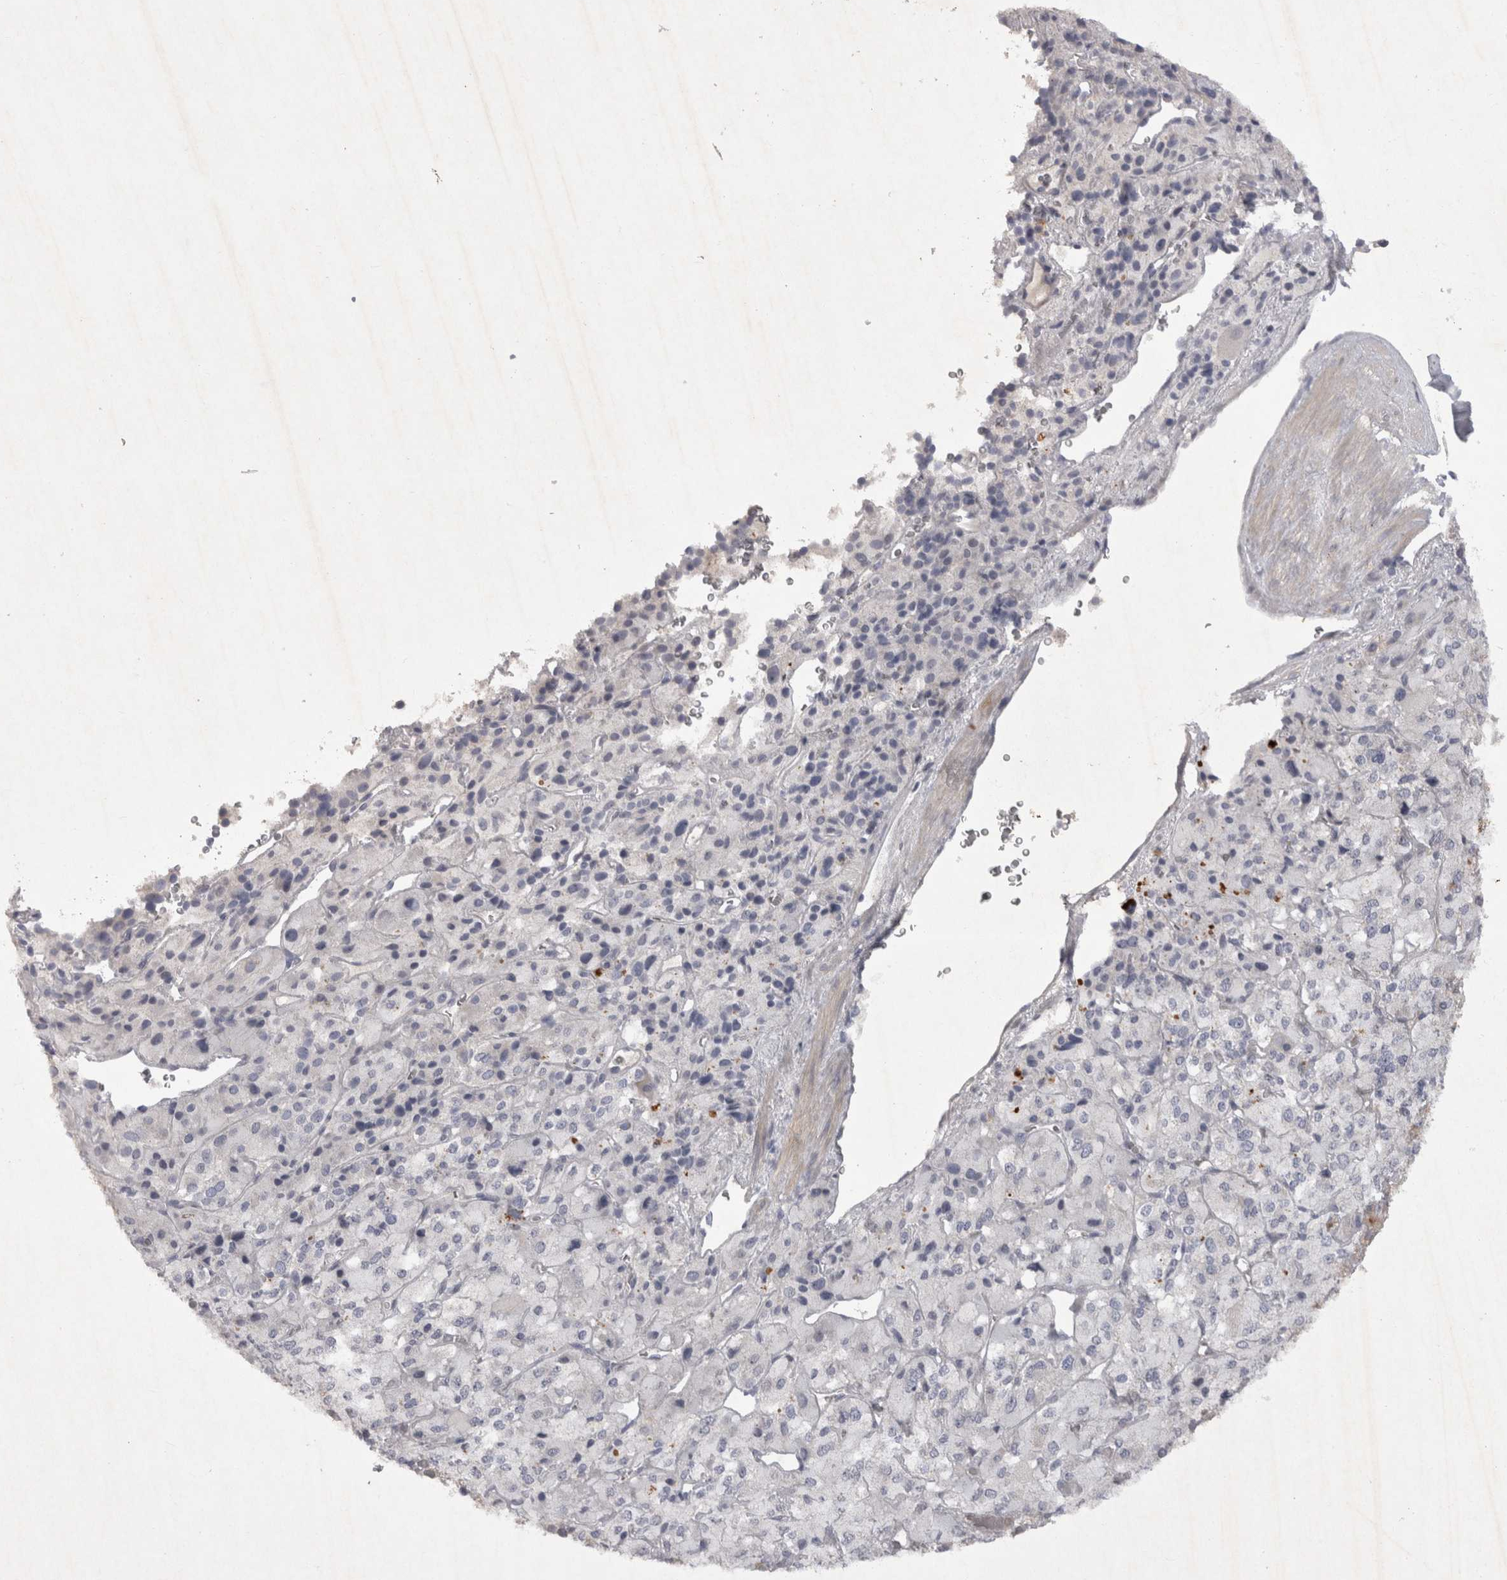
{"staining": {"intensity": "negative", "quantity": "none", "location": "none"}, "tissue": "adrenal gland", "cell_type": "Glandular cells", "image_type": "normal", "snomed": [{"axis": "morphology", "description": "Normal tissue, NOS"}, {"axis": "topography", "description": "Adrenal gland"}], "caption": "Adrenal gland stained for a protein using immunohistochemistry (IHC) displays no positivity glandular cells.", "gene": "BZW2", "patient": {"sex": "female", "age": 44}}